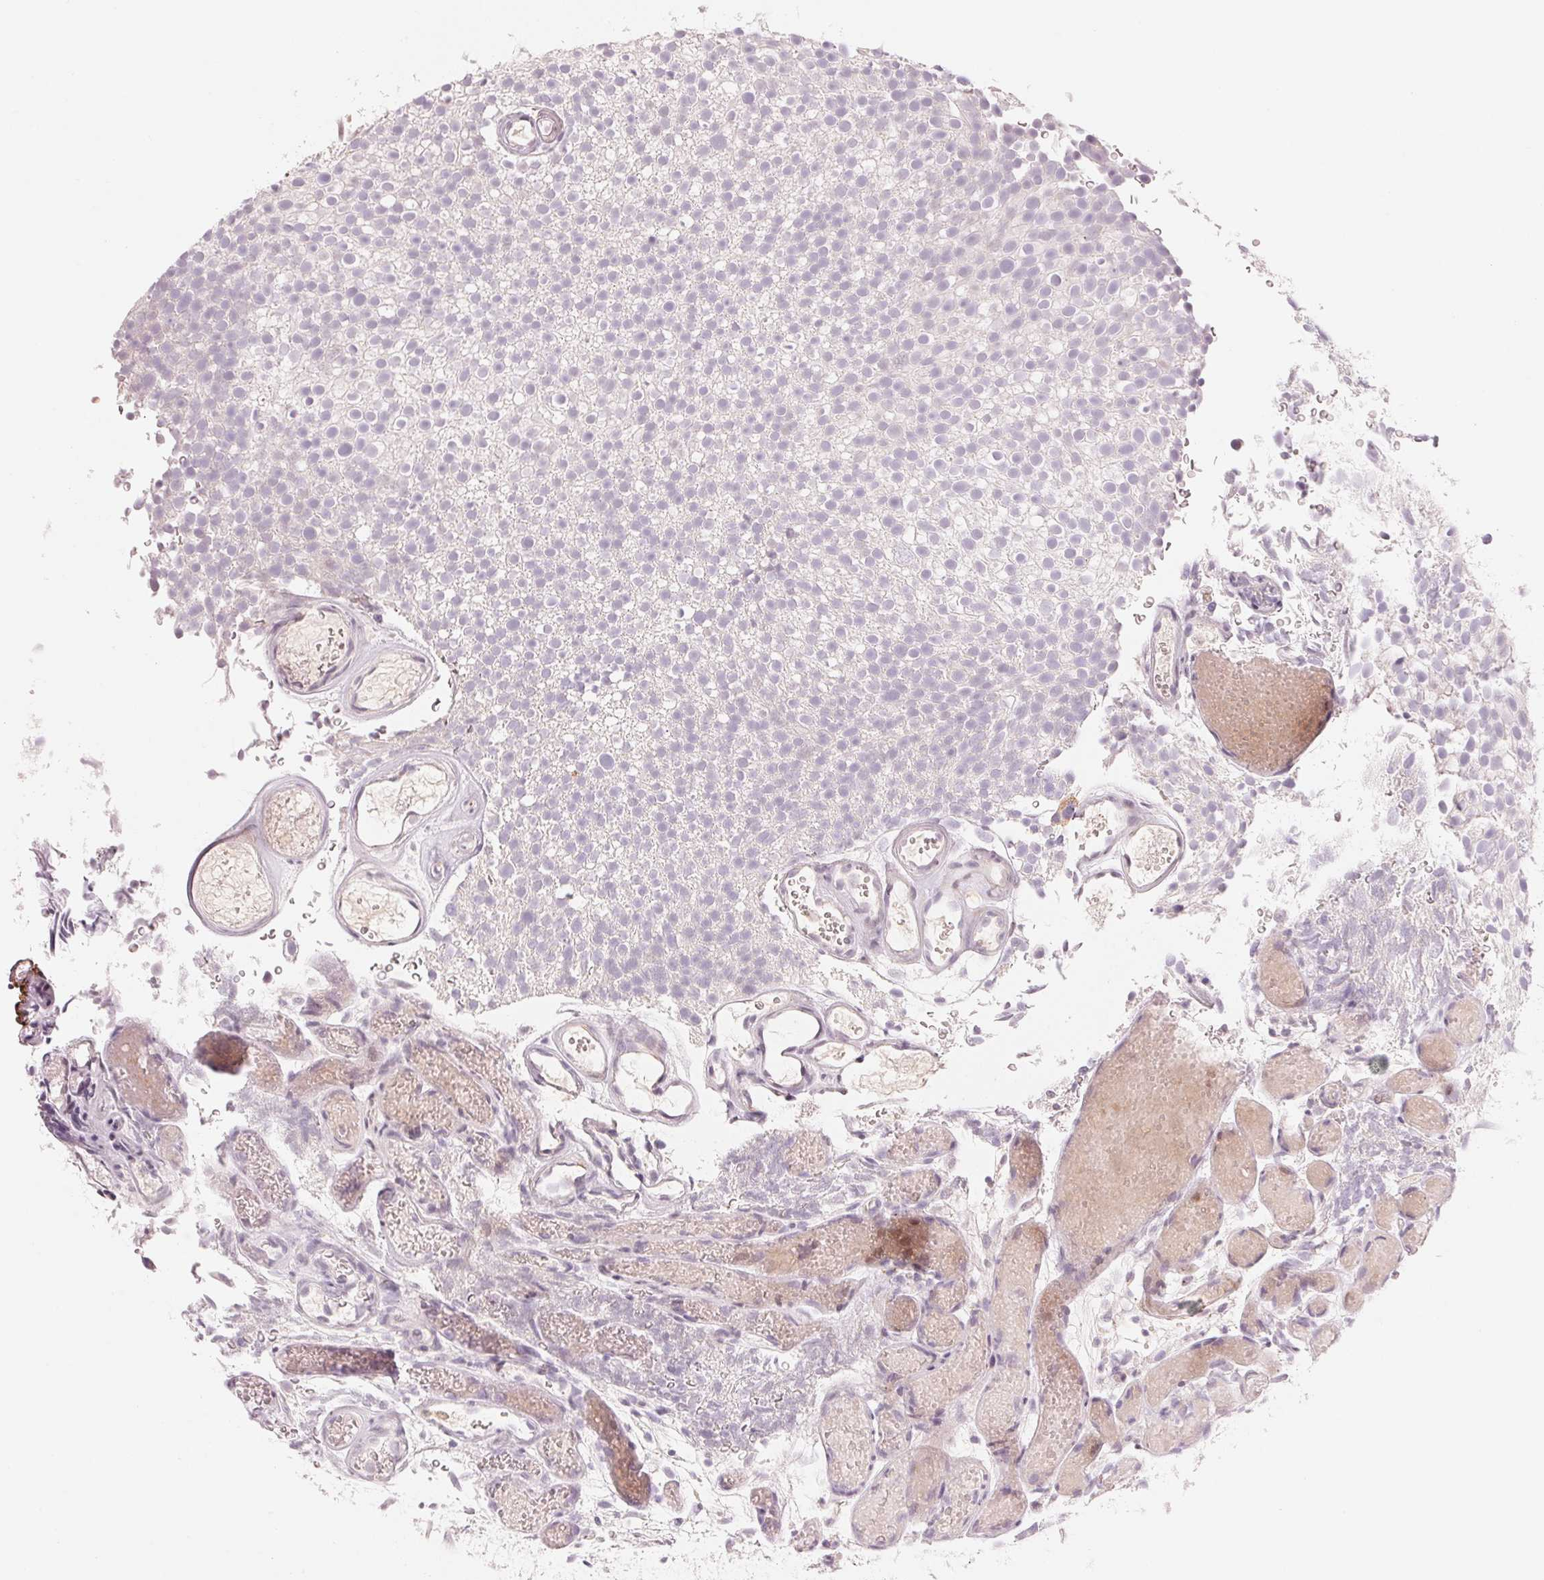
{"staining": {"intensity": "negative", "quantity": "none", "location": "none"}, "tissue": "urothelial cancer", "cell_type": "Tumor cells", "image_type": "cancer", "snomed": [{"axis": "morphology", "description": "Urothelial carcinoma, Low grade"}, {"axis": "topography", "description": "Urinary bladder"}], "caption": "Immunohistochemistry of urothelial cancer shows no positivity in tumor cells.", "gene": "SLC17A4", "patient": {"sex": "male", "age": 78}}